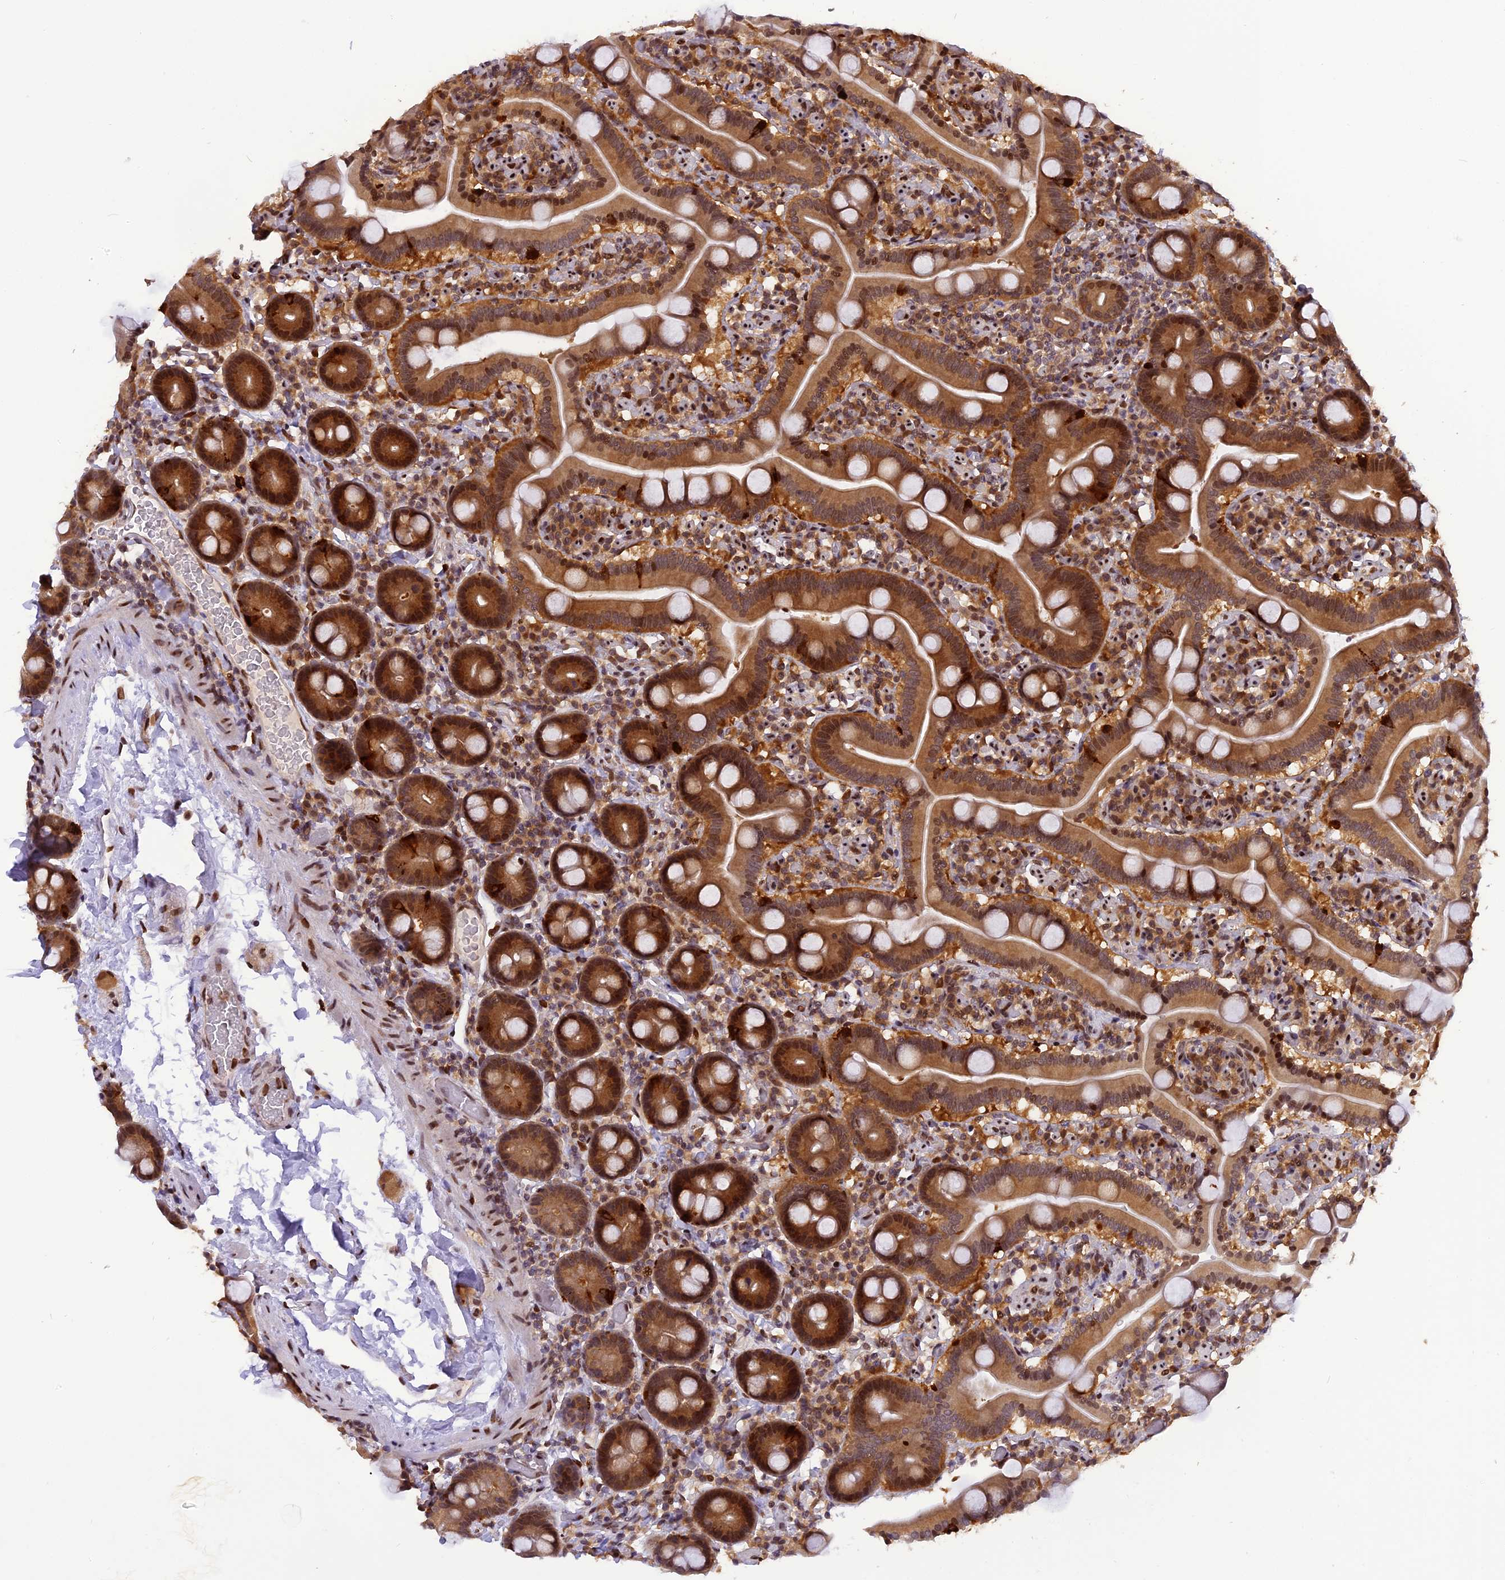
{"staining": {"intensity": "moderate", "quantity": ">75%", "location": "cytoplasmic/membranous,nuclear"}, "tissue": "duodenum", "cell_type": "Glandular cells", "image_type": "normal", "snomed": [{"axis": "morphology", "description": "Normal tissue, NOS"}, {"axis": "topography", "description": "Duodenum"}], "caption": "A histopathology image of duodenum stained for a protein displays moderate cytoplasmic/membranous,nuclear brown staining in glandular cells. Immunohistochemistry stains the protein of interest in brown and the nuclei are stained blue.", "gene": "RABGGTA", "patient": {"sex": "male", "age": 55}}